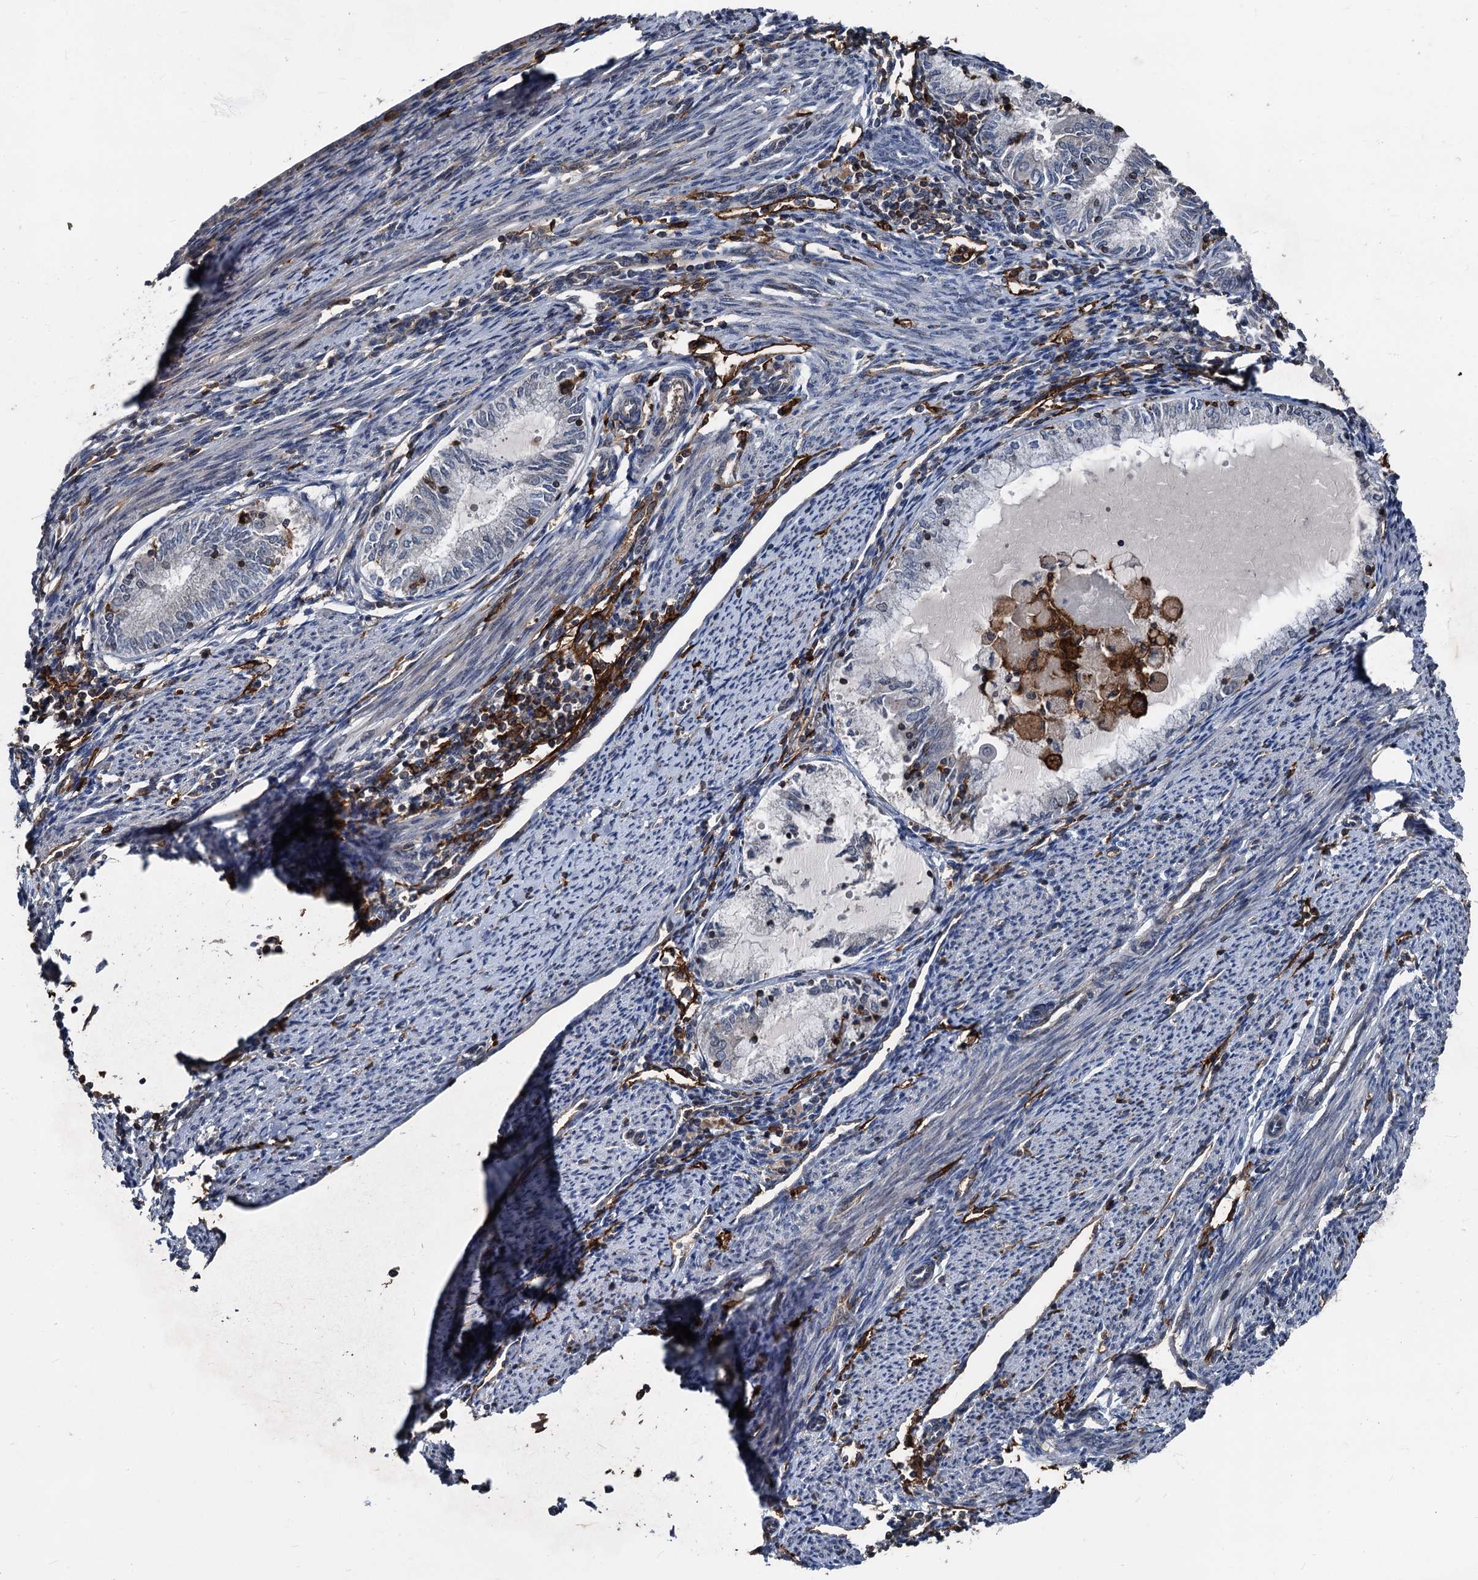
{"staining": {"intensity": "negative", "quantity": "none", "location": "none"}, "tissue": "endometrial cancer", "cell_type": "Tumor cells", "image_type": "cancer", "snomed": [{"axis": "morphology", "description": "Adenocarcinoma, NOS"}, {"axis": "topography", "description": "Endometrium"}], "caption": "Tumor cells show no significant protein expression in adenocarcinoma (endometrial).", "gene": "PLEKHO2", "patient": {"sex": "female", "age": 79}}